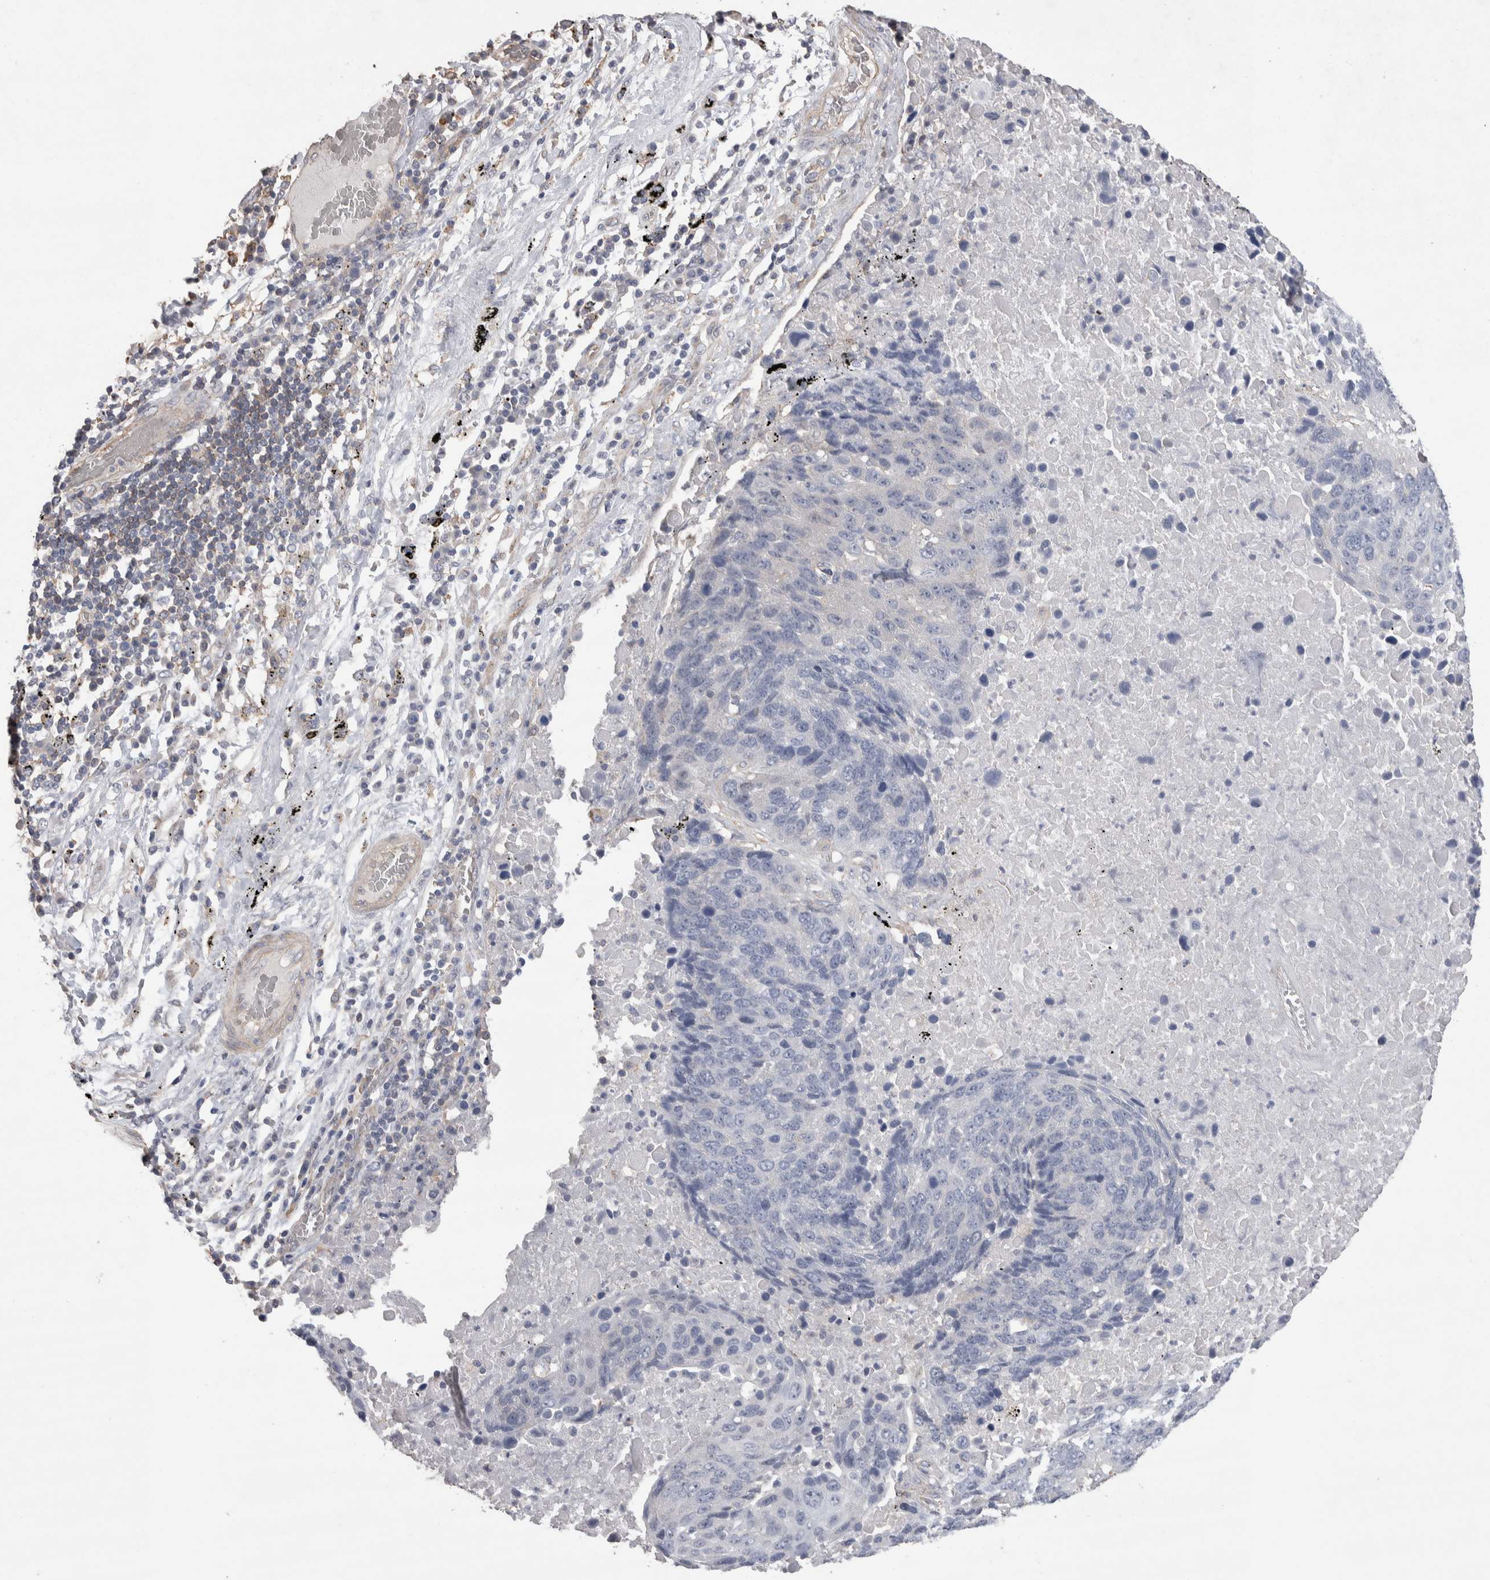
{"staining": {"intensity": "negative", "quantity": "none", "location": "none"}, "tissue": "lung cancer", "cell_type": "Tumor cells", "image_type": "cancer", "snomed": [{"axis": "morphology", "description": "Squamous cell carcinoma, NOS"}, {"axis": "topography", "description": "Lung"}], "caption": "Immunohistochemical staining of lung cancer reveals no significant positivity in tumor cells. The staining is performed using DAB brown chromogen with nuclei counter-stained in using hematoxylin.", "gene": "GCNA", "patient": {"sex": "male", "age": 66}}